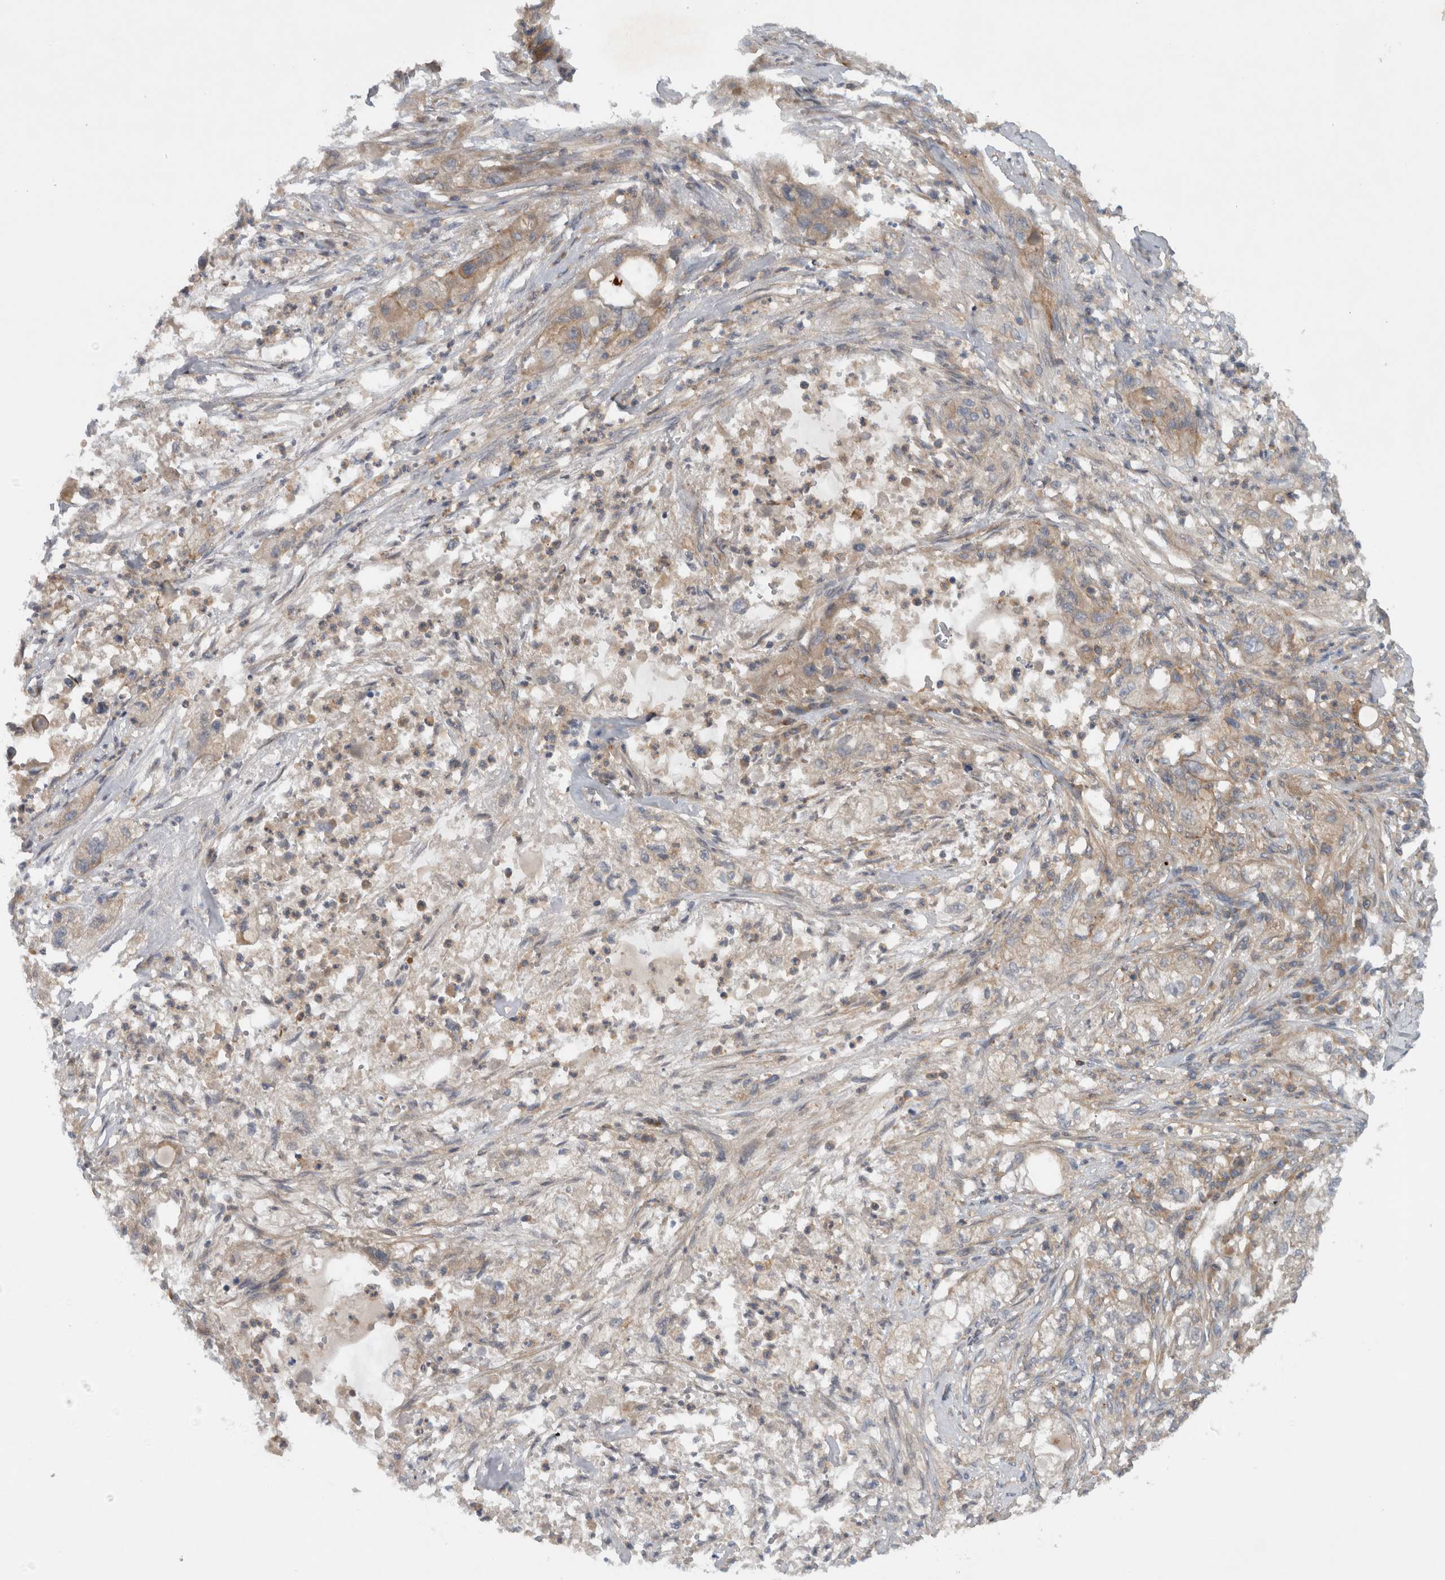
{"staining": {"intensity": "weak", "quantity": "25%-75%", "location": "cytoplasmic/membranous"}, "tissue": "pancreatic cancer", "cell_type": "Tumor cells", "image_type": "cancer", "snomed": [{"axis": "morphology", "description": "Adenocarcinoma, NOS"}, {"axis": "topography", "description": "Pancreas"}], "caption": "Immunohistochemistry (IHC) staining of pancreatic cancer (adenocarcinoma), which shows low levels of weak cytoplasmic/membranous positivity in approximately 25%-75% of tumor cells indicating weak cytoplasmic/membranous protein expression. The staining was performed using DAB (3,3'-diaminobenzidine) (brown) for protein detection and nuclei were counterstained in hematoxylin (blue).", "gene": "SCARA5", "patient": {"sex": "female", "age": 78}}